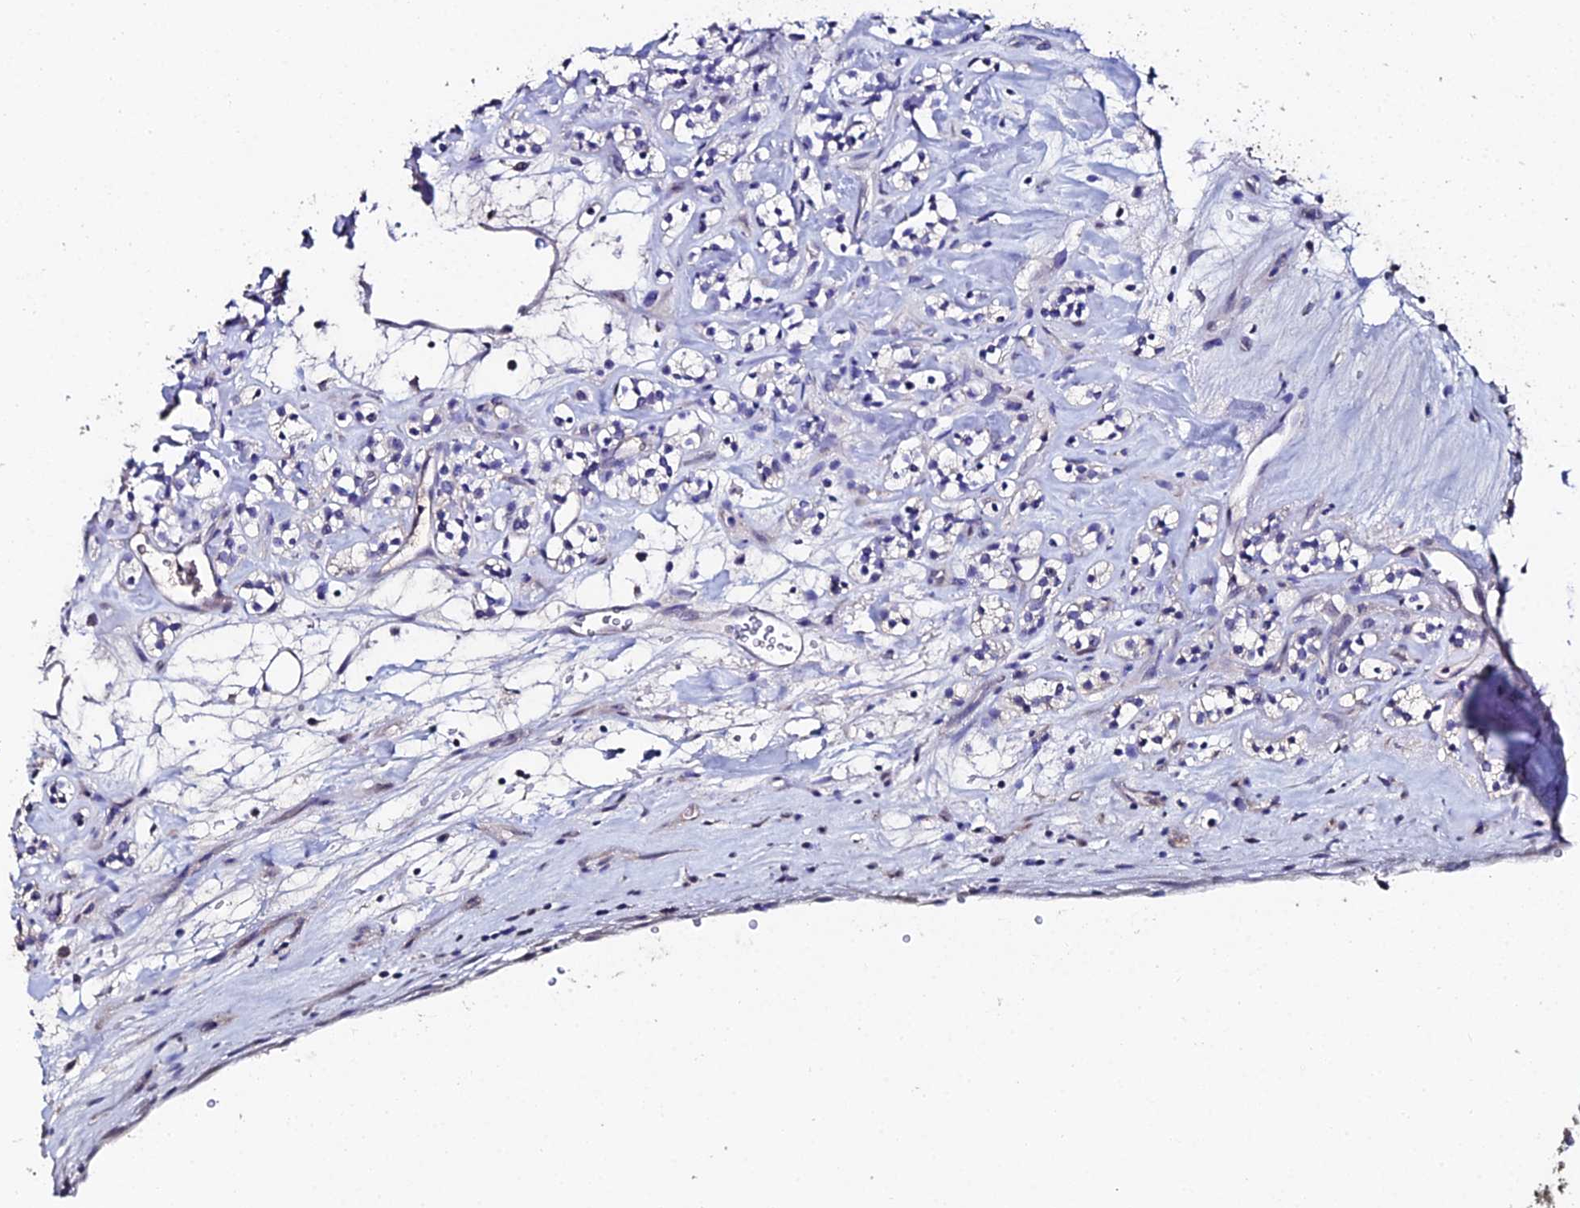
{"staining": {"intensity": "negative", "quantity": "none", "location": "none"}, "tissue": "renal cancer", "cell_type": "Tumor cells", "image_type": "cancer", "snomed": [{"axis": "morphology", "description": "Adenocarcinoma, NOS"}, {"axis": "topography", "description": "Kidney"}], "caption": "Immunohistochemical staining of human adenocarcinoma (renal) exhibits no significant expression in tumor cells.", "gene": "ESRRG", "patient": {"sex": "male", "age": 77}}